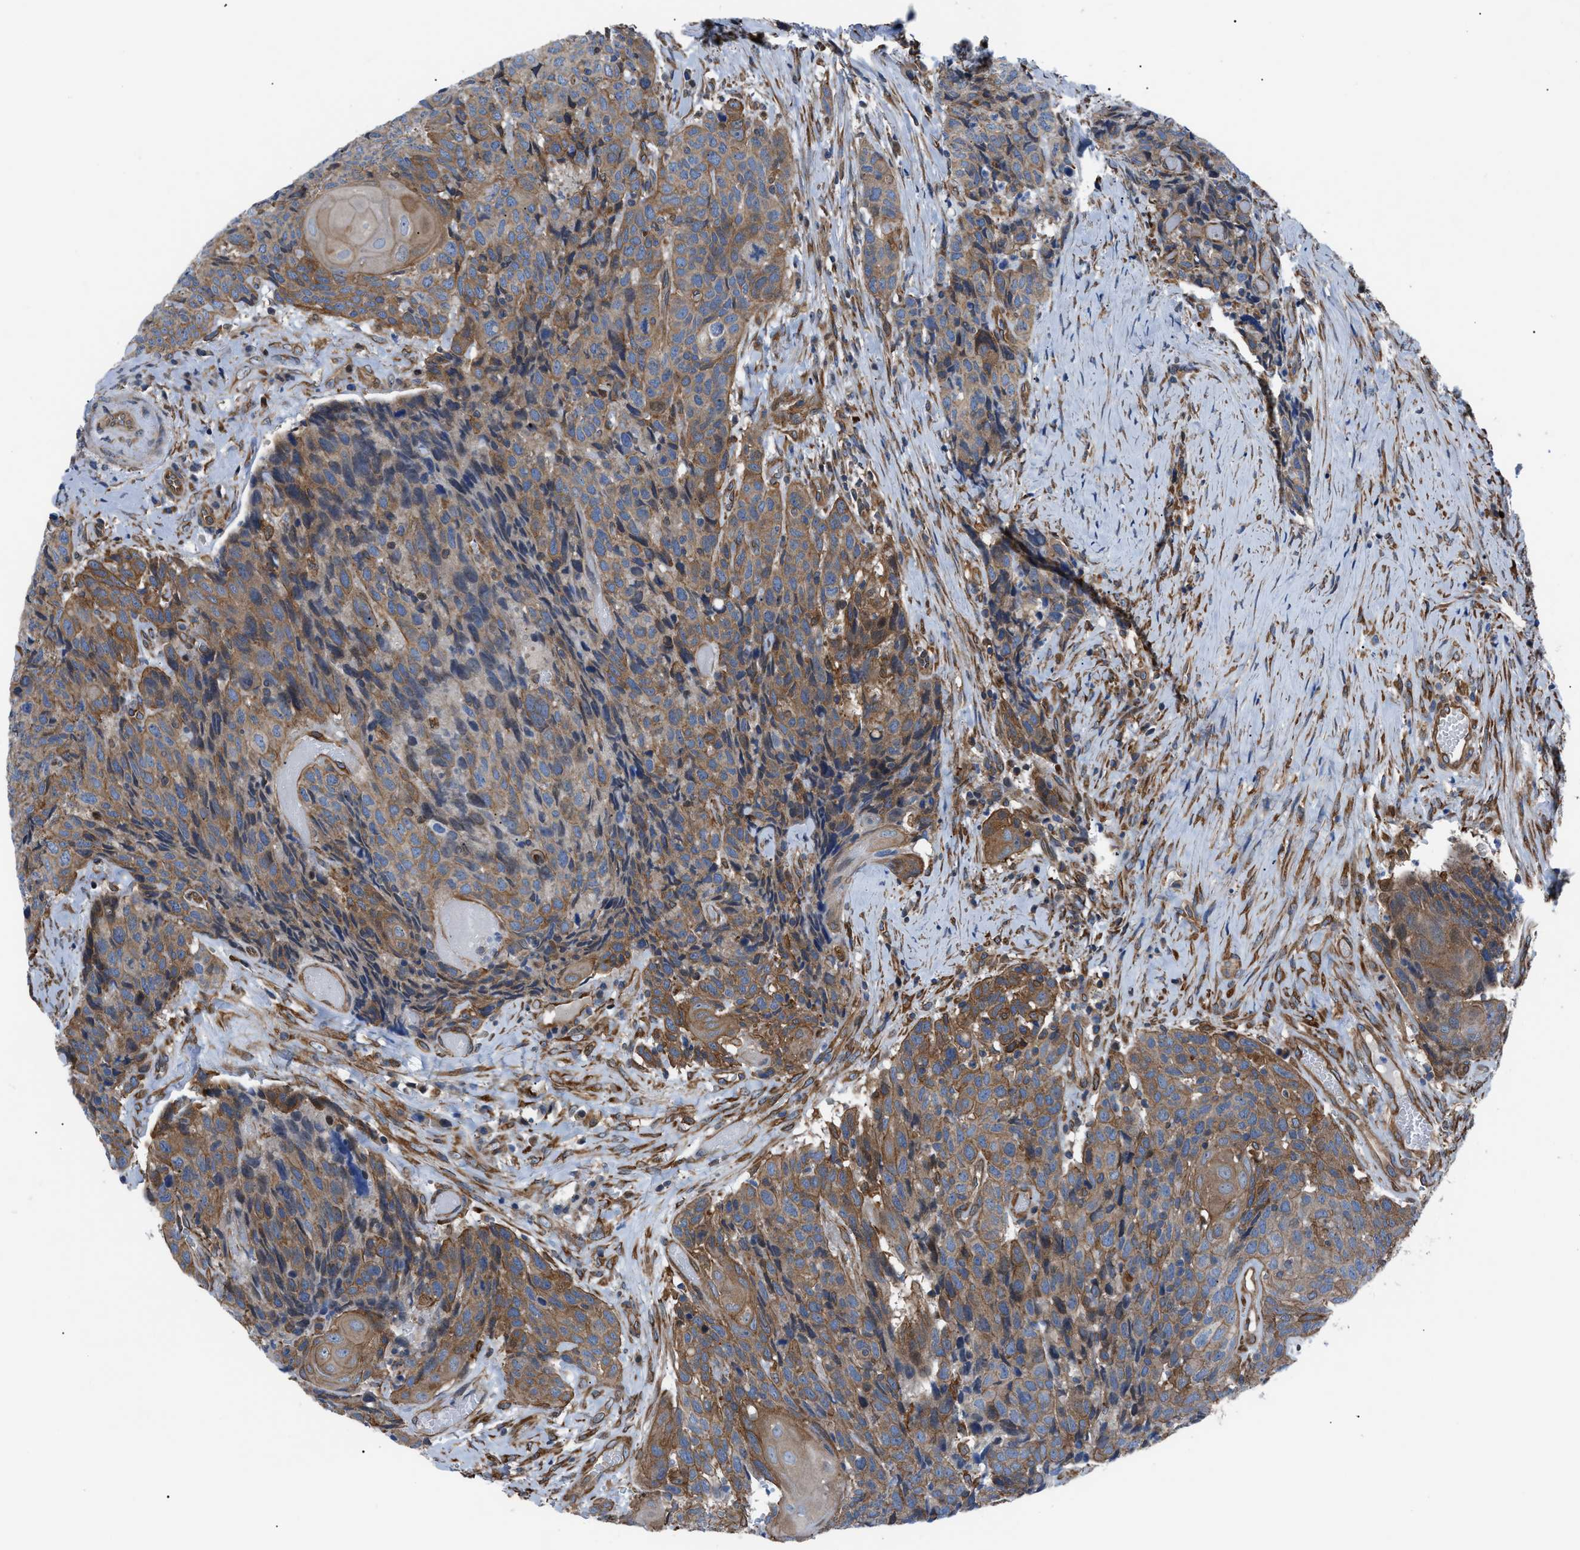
{"staining": {"intensity": "moderate", "quantity": ">75%", "location": "cytoplasmic/membranous"}, "tissue": "head and neck cancer", "cell_type": "Tumor cells", "image_type": "cancer", "snomed": [{"axis": "morphology", "description": "Squamous cell carcinoma, NOS"}, {"axis": "topography", "description": "Head-Neck"}], "caption": "Protein staining of head and neck cancer (squamous cell carcinoma) tissue reveals moderate cytoplasmic/membranous positivity in approximately >75% of tumor cells. The staining was performed using DAB to visualize the protein expression in brown, while the nuclei were stained in blue with hematoxylin (Magnification: 20x).", "gene": "DMAC1", "patient": {"sex": "male", "age": 66}}